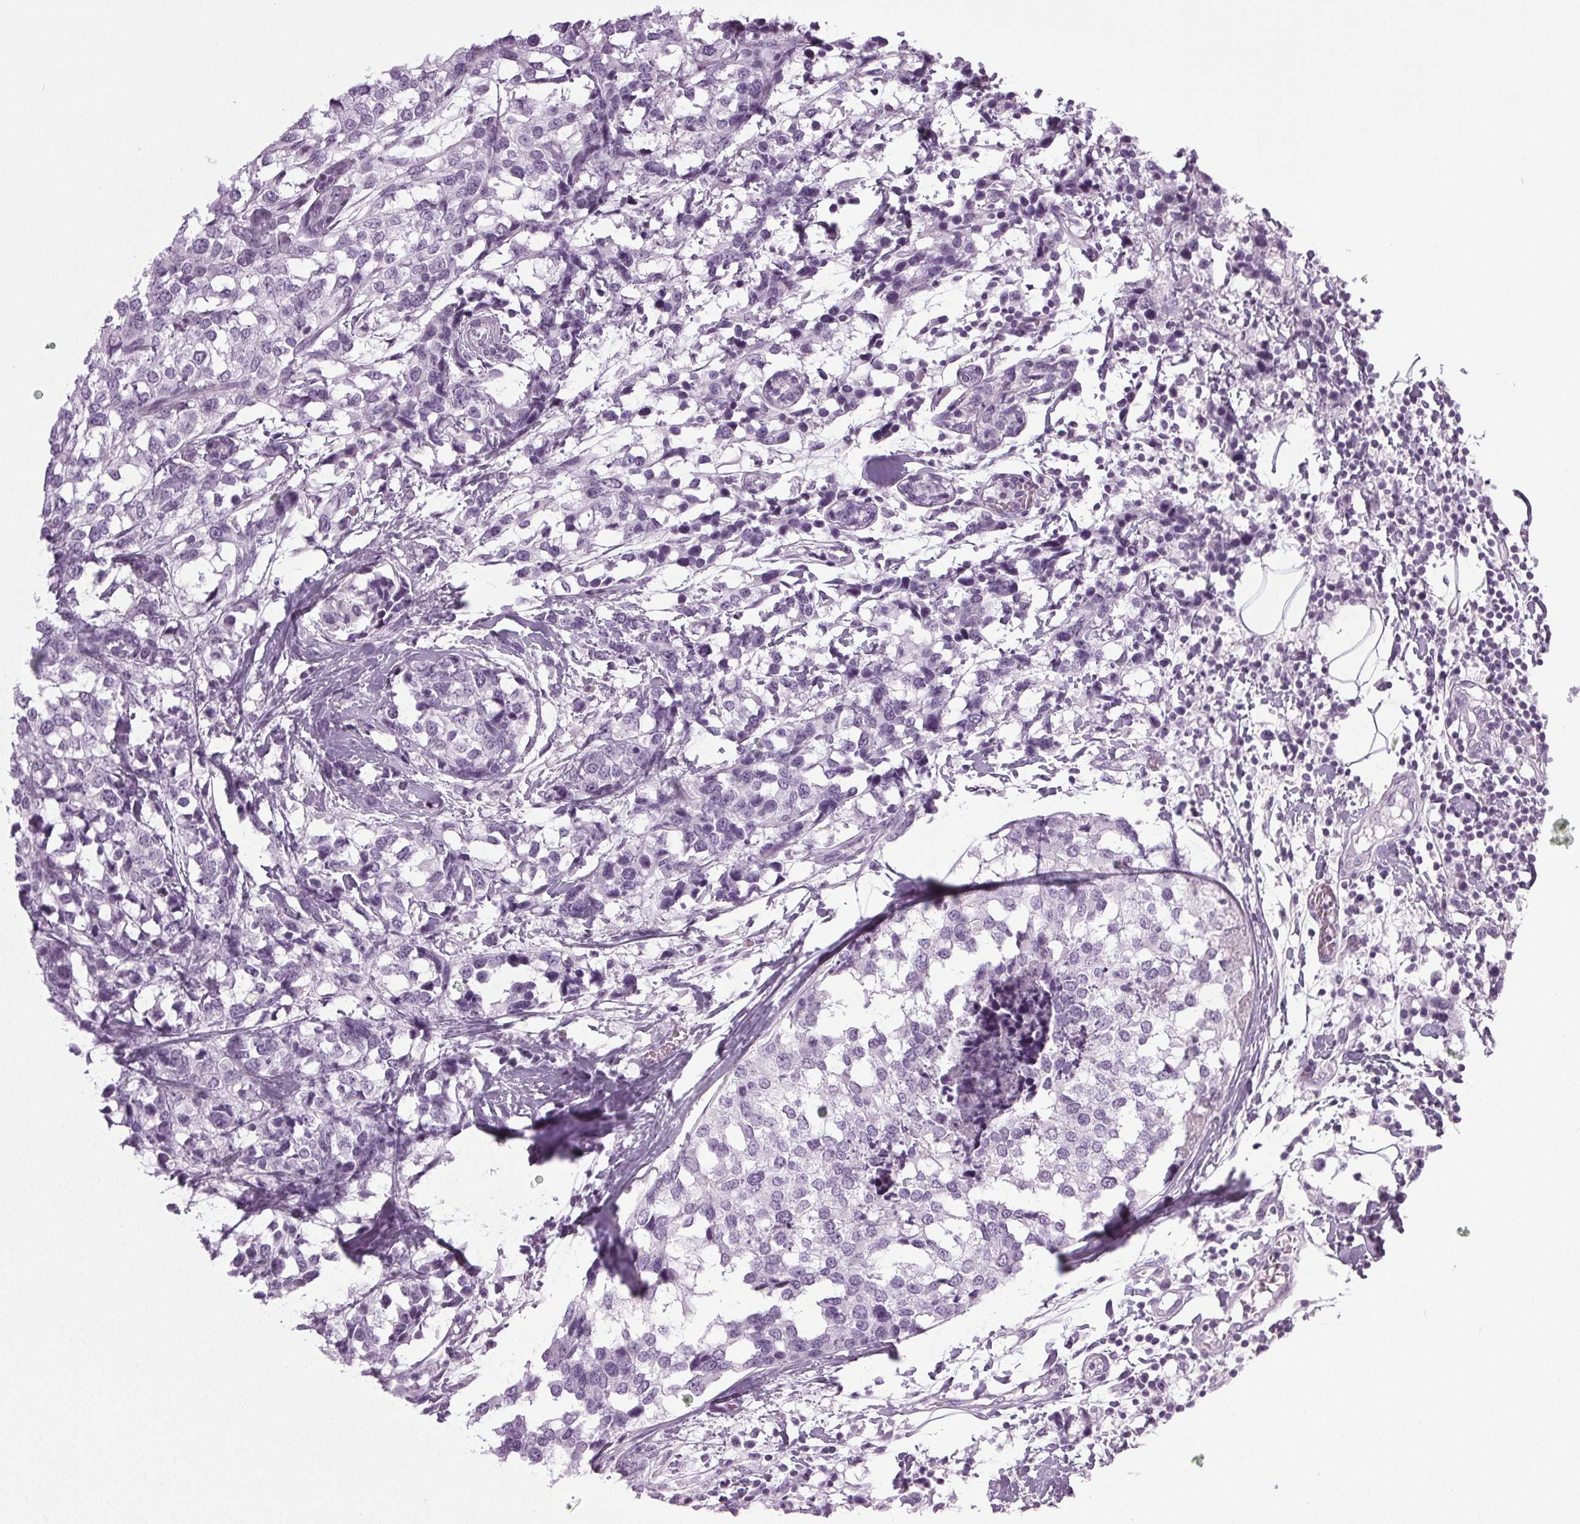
{"staining": {"intensity": "negative", "quantity": "none", "location": "none"}, "tissue": "breast cancer", "cell_type": "Tumor cells", "image_type": "cancer", "snomed": [{"axis": "morphology", "description": "Lobular carcinoma"}, {"axis": "topography", "description": "Breast"}], "caption": "Tumor cells show no significant expression in breast lobular carcinoma.", "gene": "IGF2BP1", "patient": {"sex": "female", "age": 59}}